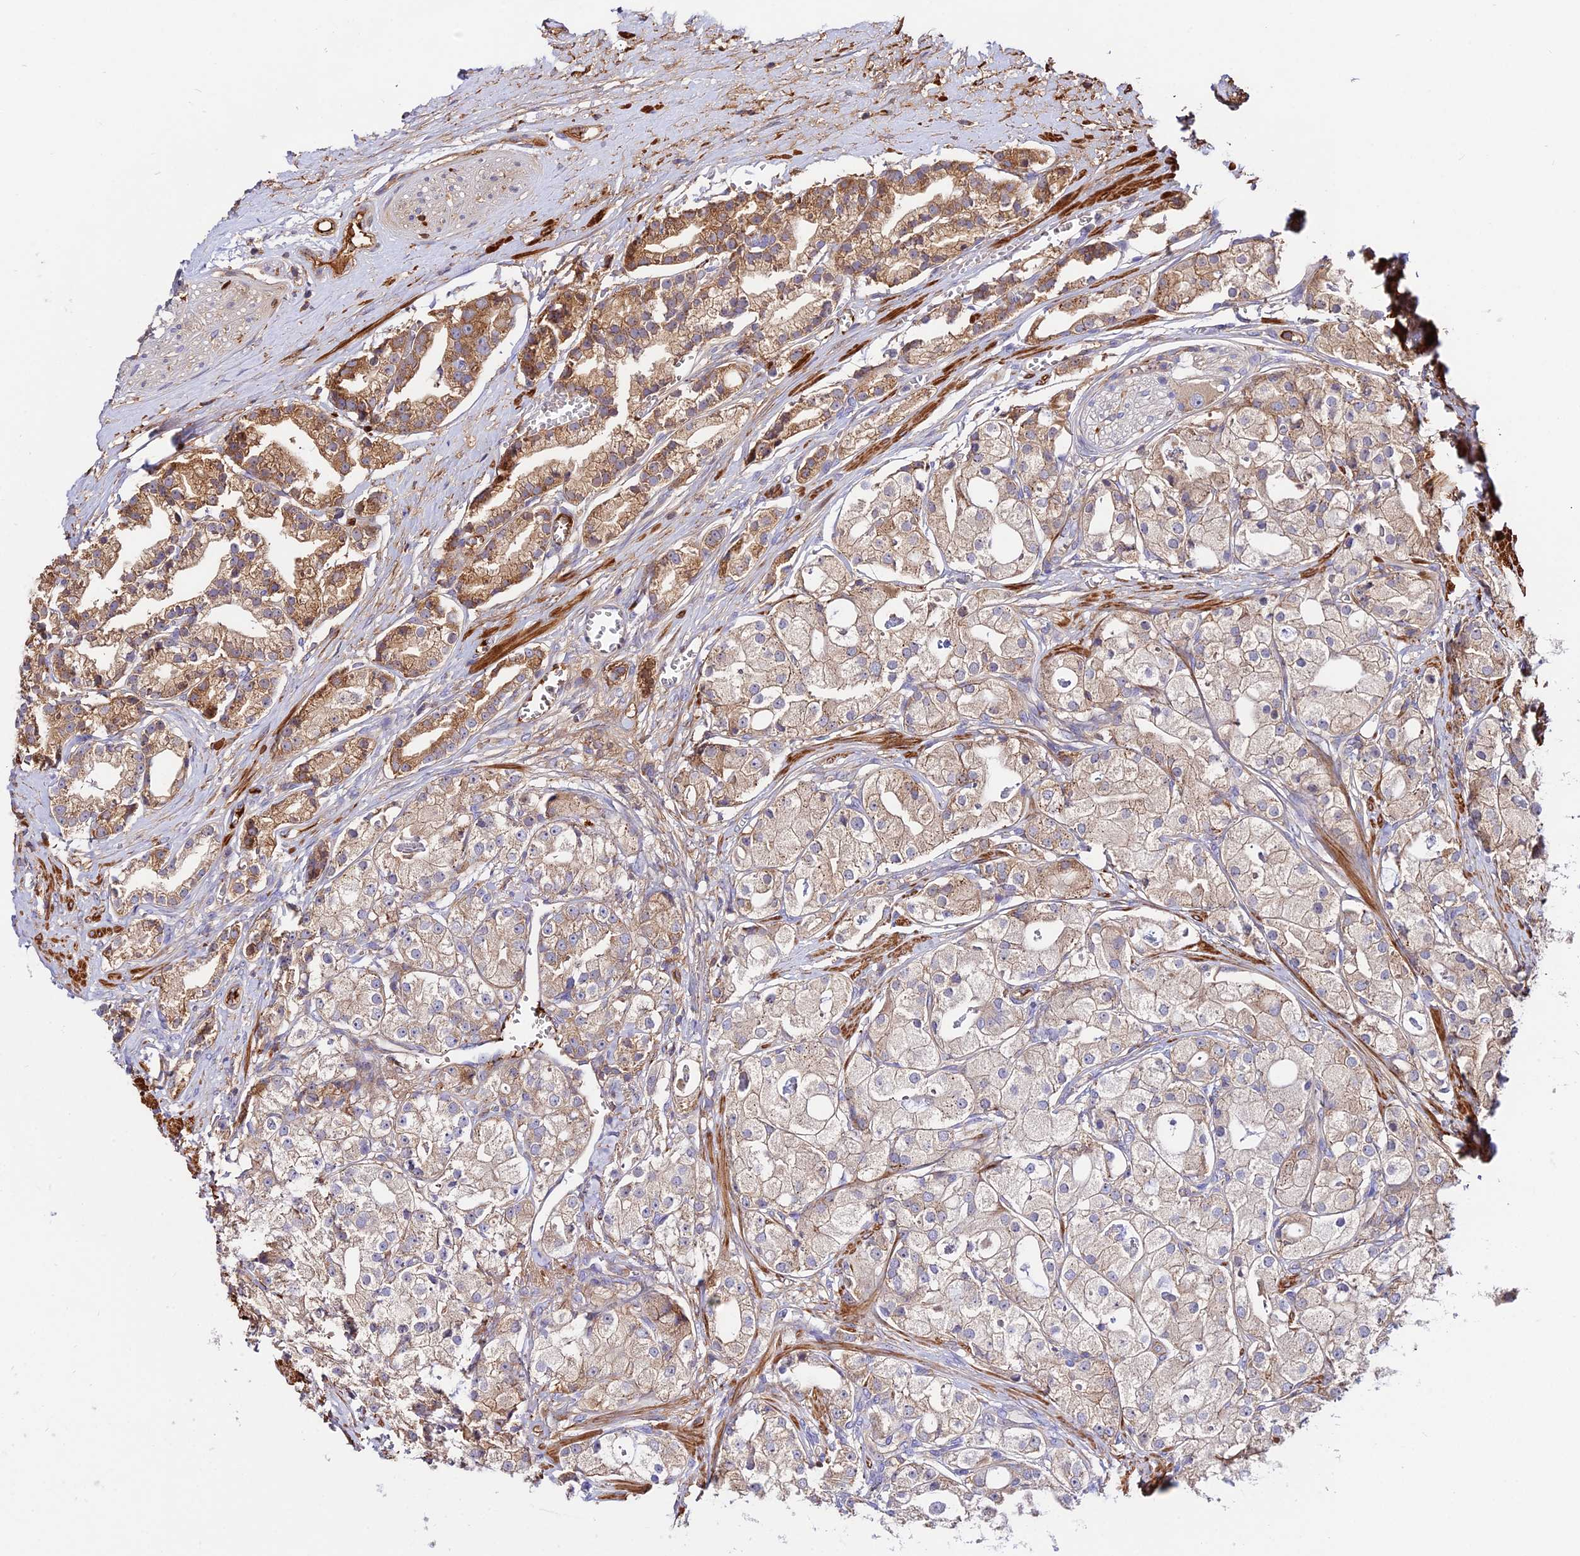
{"staining": {"intensity": "moderate", "quantity": "25%-75%", "location": "cytoplasmic/membranous"}, "tissue": "prostate cancer", "cell_type": "Tumor cells", "image_type": "cancer", "snomed": [{"axis": "morphology", "description": "Adenocarcinoma, High grade"}, {"axis": "topography", "description": "Prostate"}], "caption": "Prostate cancer (adenocarcinoma (high-grade)) was stained to show a protein in brown. There is medium levels of moderate cytoplasmic/membranous positivity in about 25%-75% of tumor cells. (DAB IHC, brown staining for protein, blue staining for nuclei).", "gene": "PYM1", "patient": {"sex": "male", "age": 71}}